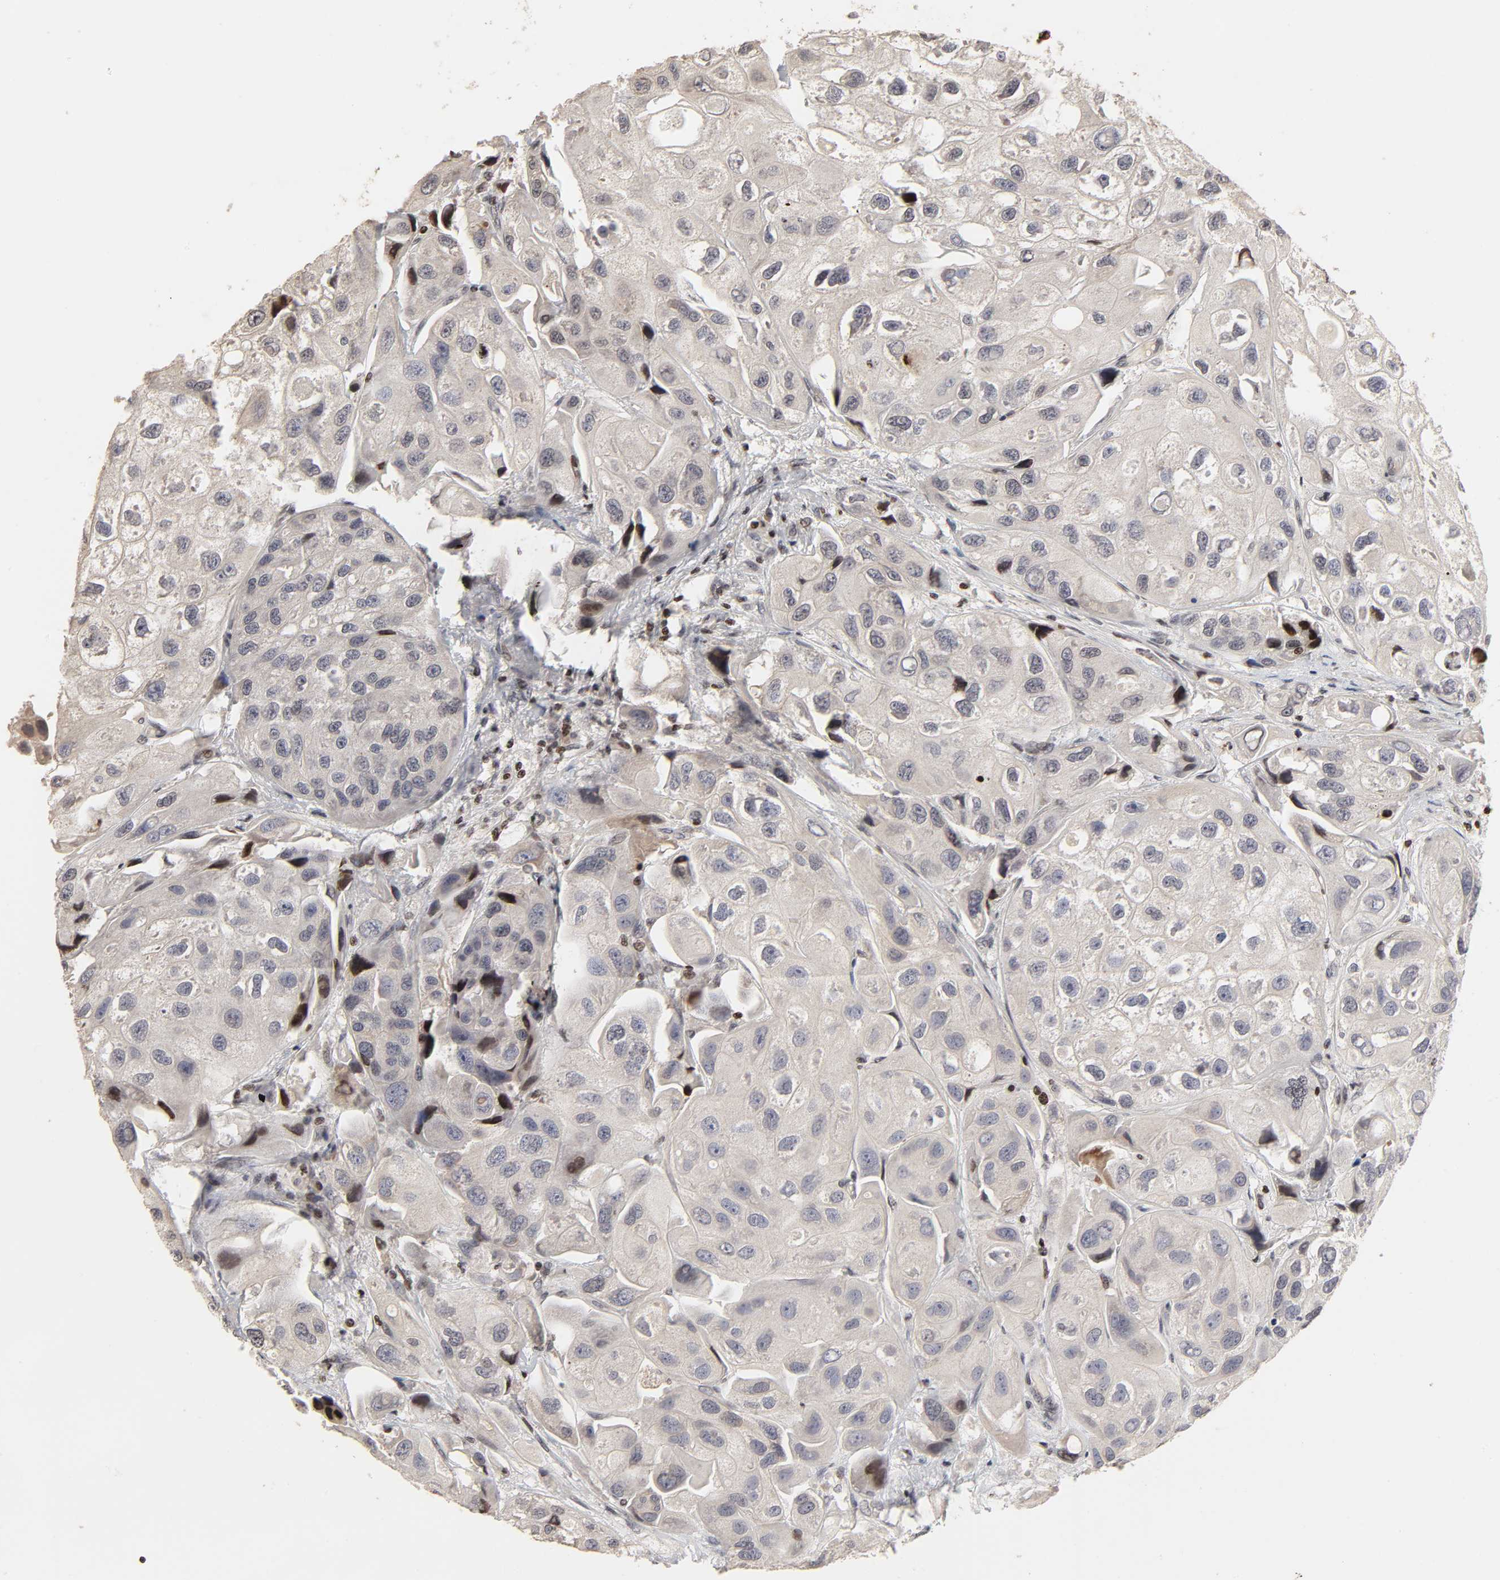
{"staining": {"intensity": "negative", "quantity": "none", "location": "none"}, "tissue": "urothelial cancer", "cell_type": "Tumor cells", "image_type": "cancer", "snomed": [{"axis": "morphology", "description": "Urothelial carcinoma, High grade"}, {"axis": "topography", "description": "Urinary bladder"}], "caption": "Urothelial carcinoma (high-grade) stained for a protein using immunohistochemistry (IHC) demonstrates no staining tumor cells.", "gene": "ZNF473", "patient": {"sex": "female", "age": 64}}